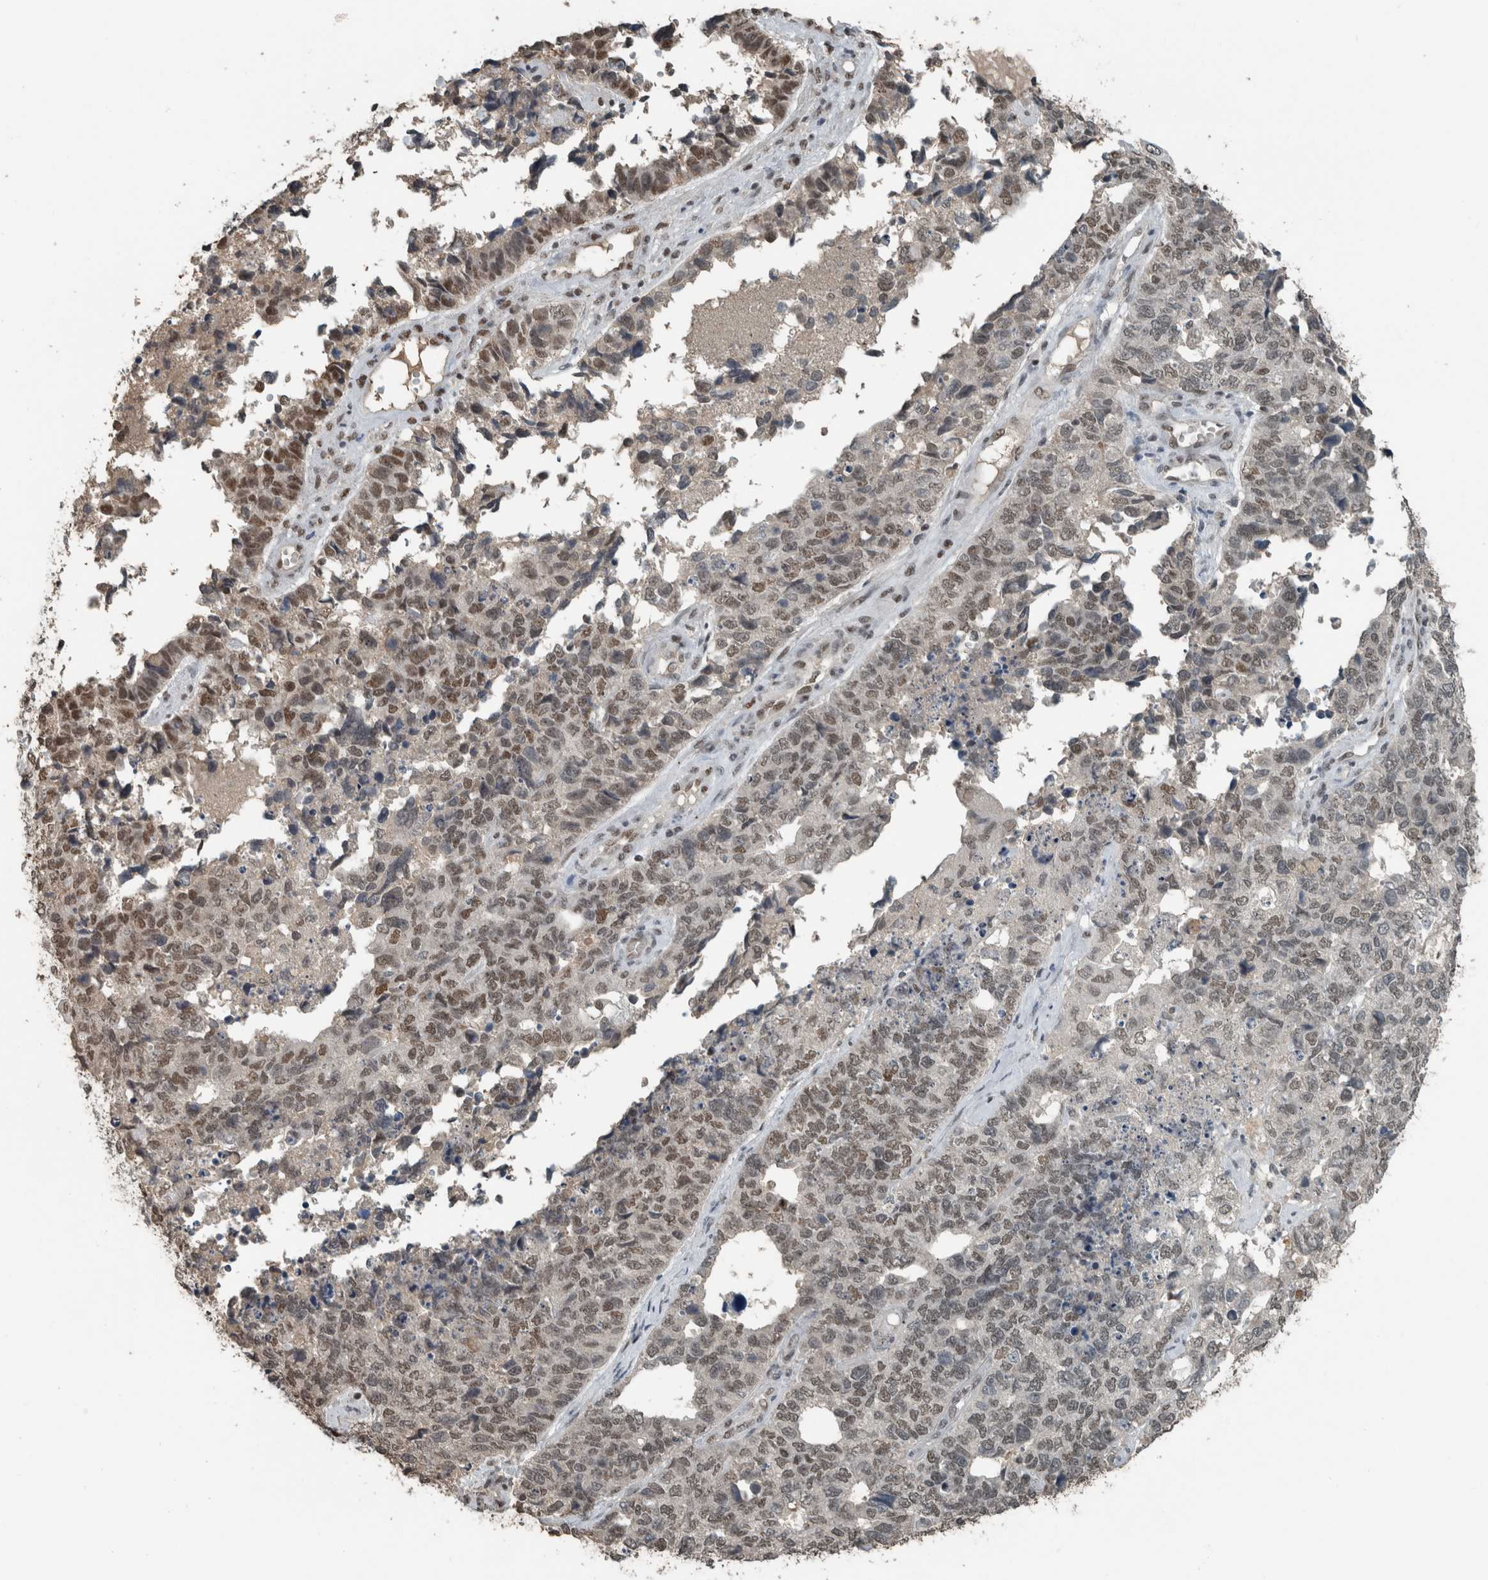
{"staining": {"intensity": "weak", "quantity": ">75%", "location": "nuclear"}, "tissue": "cervical cancer", "cell_type": "Tumor cells", "image_type": "cancer", "snomed": [{"axis": "morphology", "description": "Squamous cell carcinoma, NOS"}, {"axis": "topography", "description": "Cervix"}], "caption": "A brown stain shows weak nuclear staining of a protein in squamous cell carcinoma (cervical) tumor cells.", "gene": "ZNF24", "patient": {"sex": "female", "age": 63}}